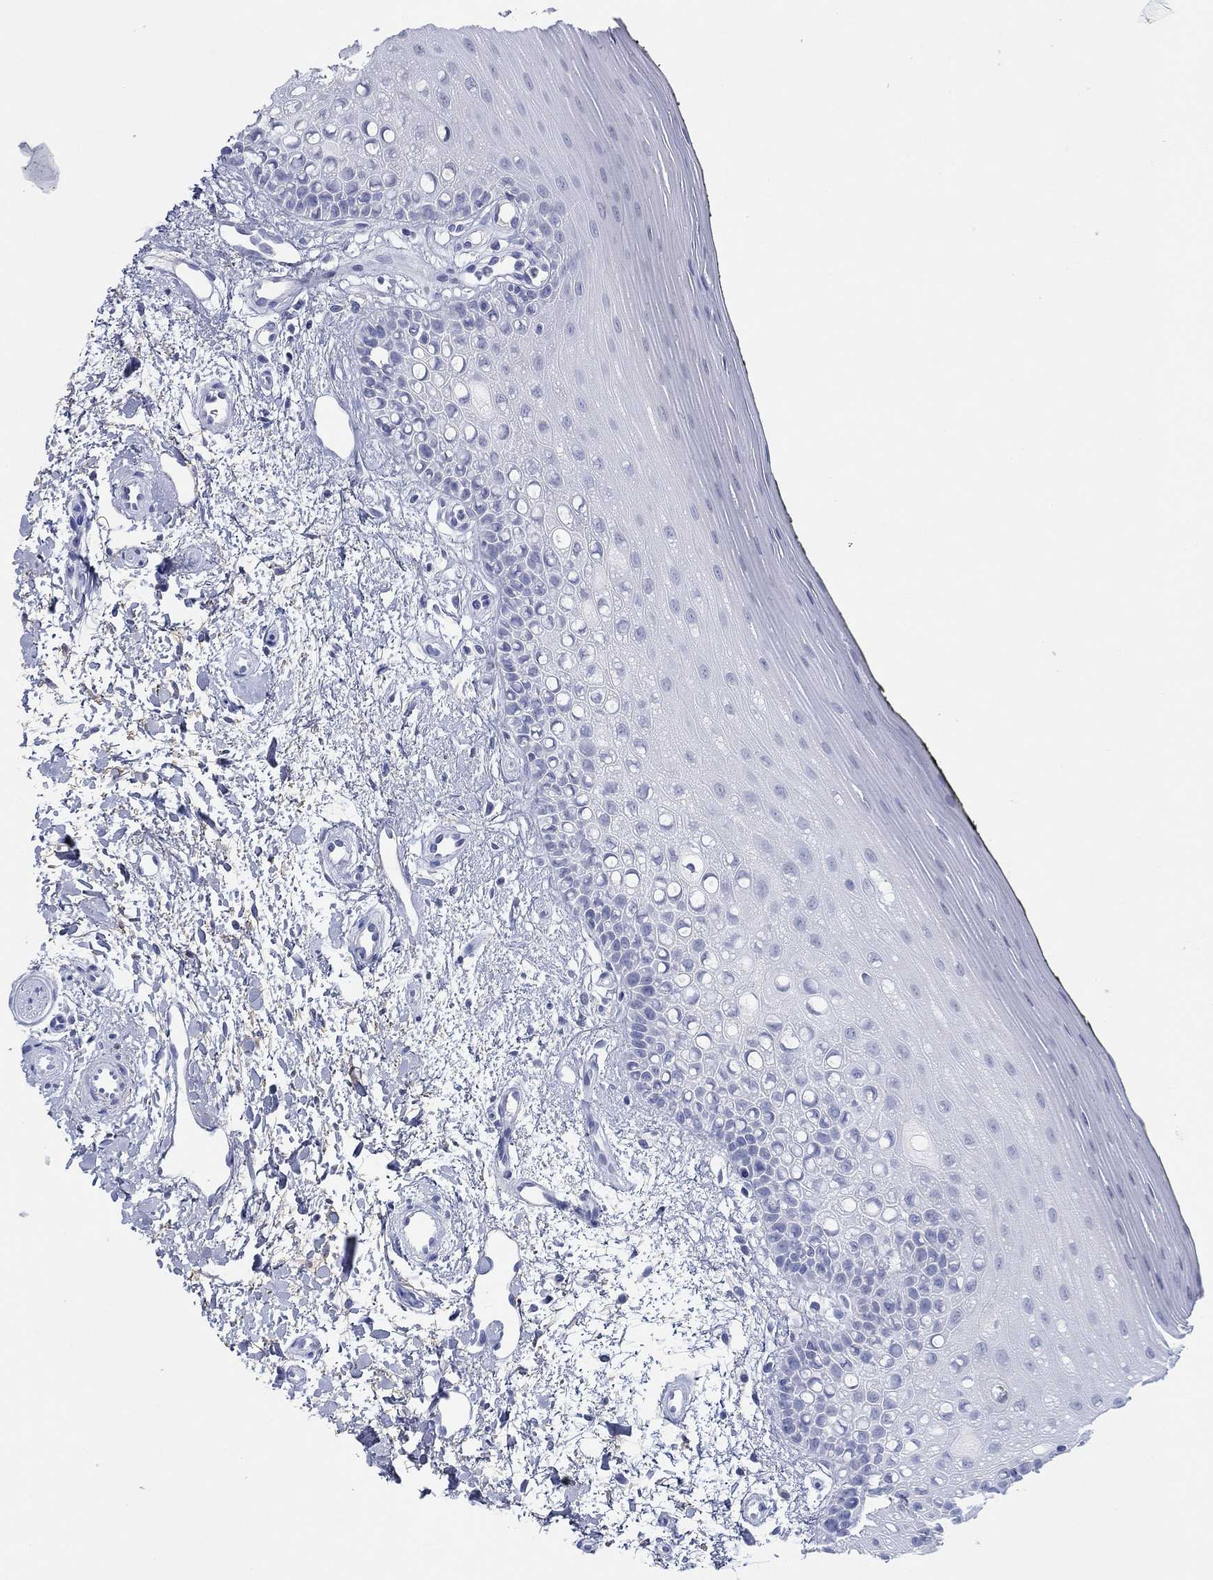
{"staining": {"intensity": "negative", "quantity": "none", "location": "none"}, "tissue": "oral mucosa", "cell_type": "Squamous epithelial cells", "image_type": "normal", "snomed": [{"axis": "morphology", "description": "Normal tissue, NOS"}, {"axis": "topography", "description": "Oral tissue"}], "caption": "Squamous epithelial cells are negative for protein expression in unremarkable human oral mucosa. (DAB (3,3'-diaminobenzidine) immunohistochemistry (IHC) visualized using brightfield microscopy, high magnification).", "gene": "PDYN", "patient": {"sex": "female", "age": 78}}